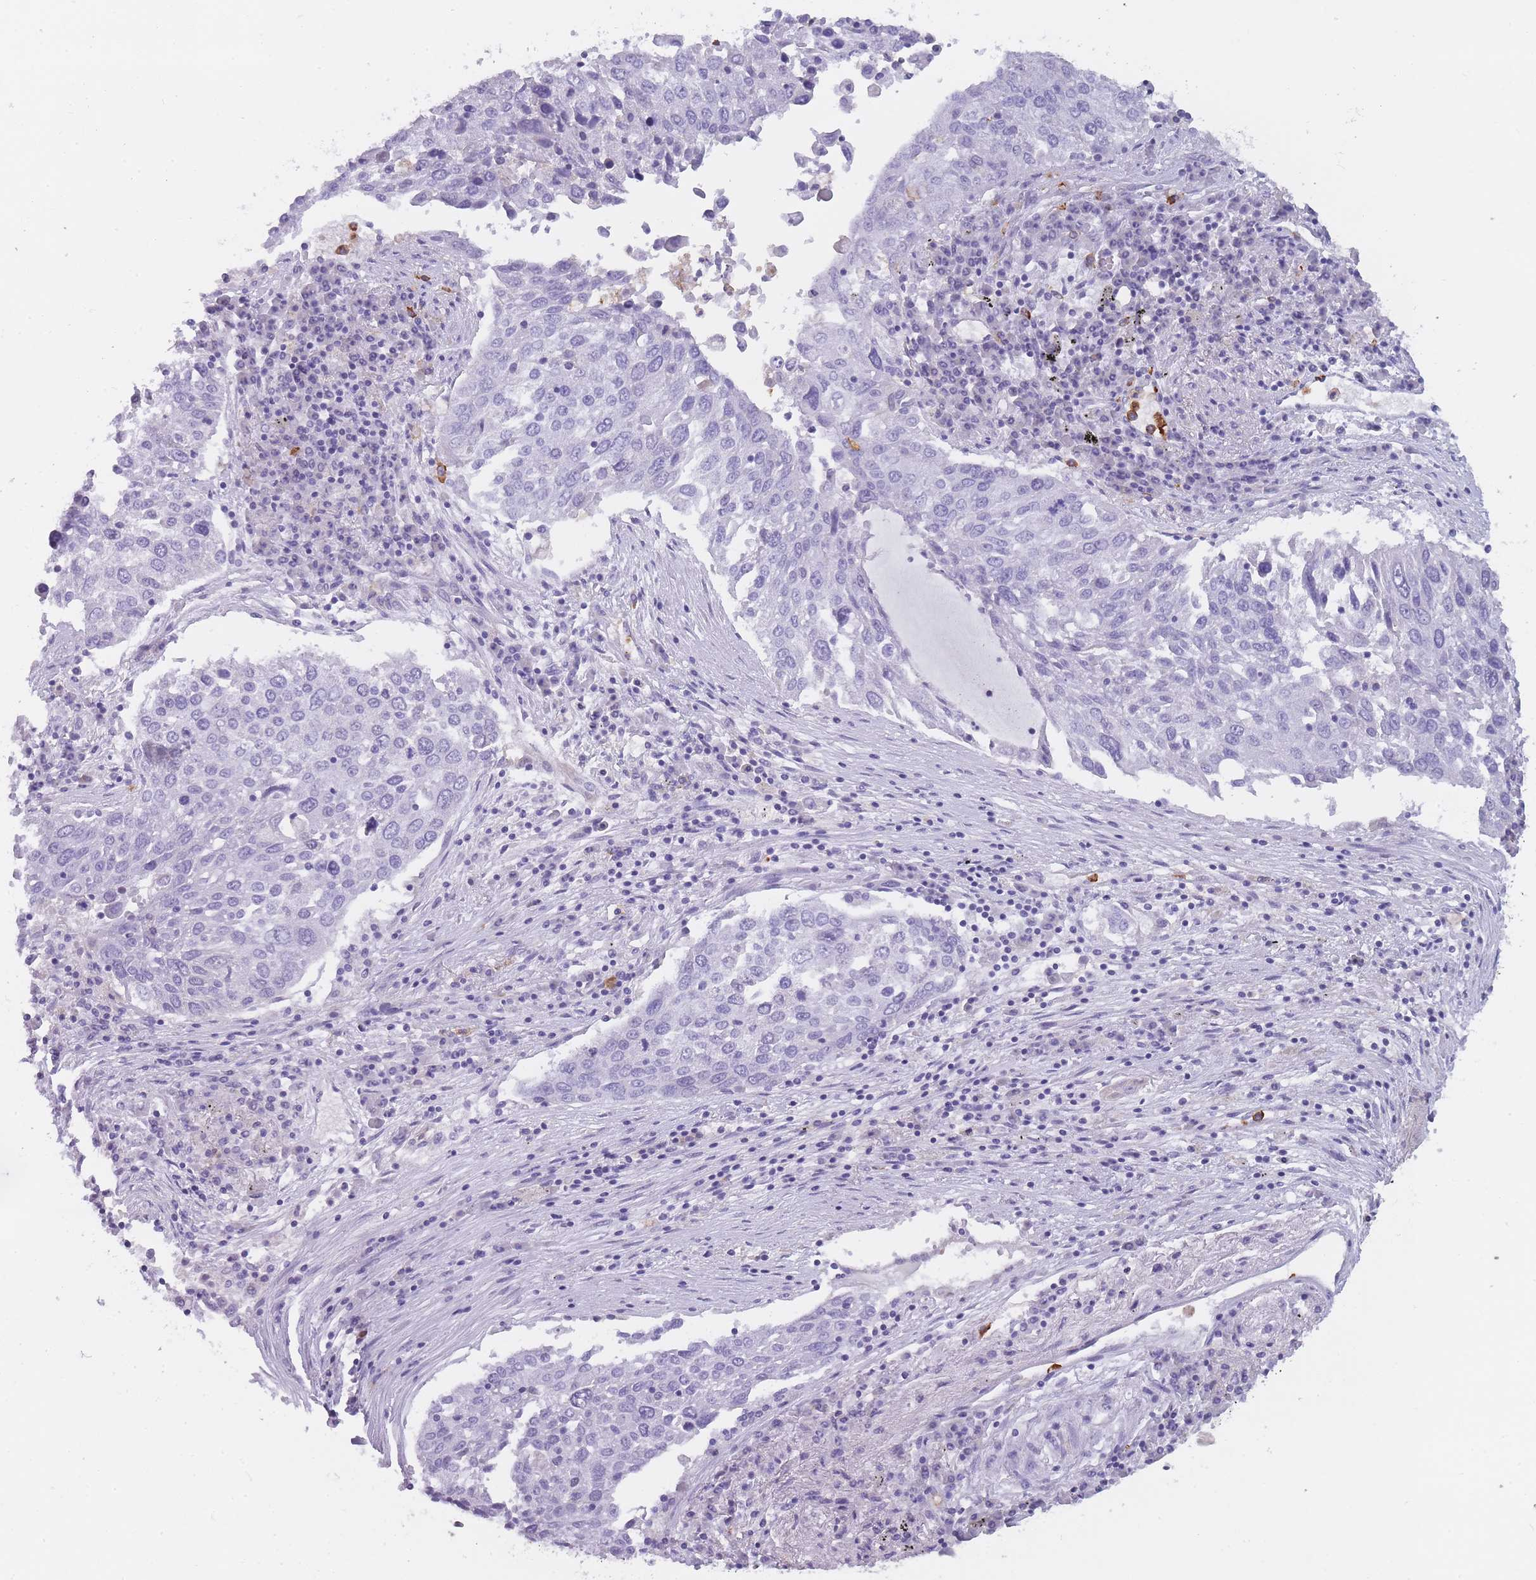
{"staining": {"intensity": "negative", "quantity": "none", "location": "none"}, "tissue": "lung cancer", "cell_type": "Tumor cells", "image_type": "cancer", "snomed": [{"axis": "morphology", "description": "Squamous cell carcinoma, NOS"}, {"axis": "topography", "description": "Lung"}], "caption": "Immunohistochemistry (IHC) histopathology image of neoplastic tissue: human lung cancer stained with DAB shows no significant protein positivity in tumor cells.", "gene": "CR1L", "patient": {"sex": "male", "age": 65}}